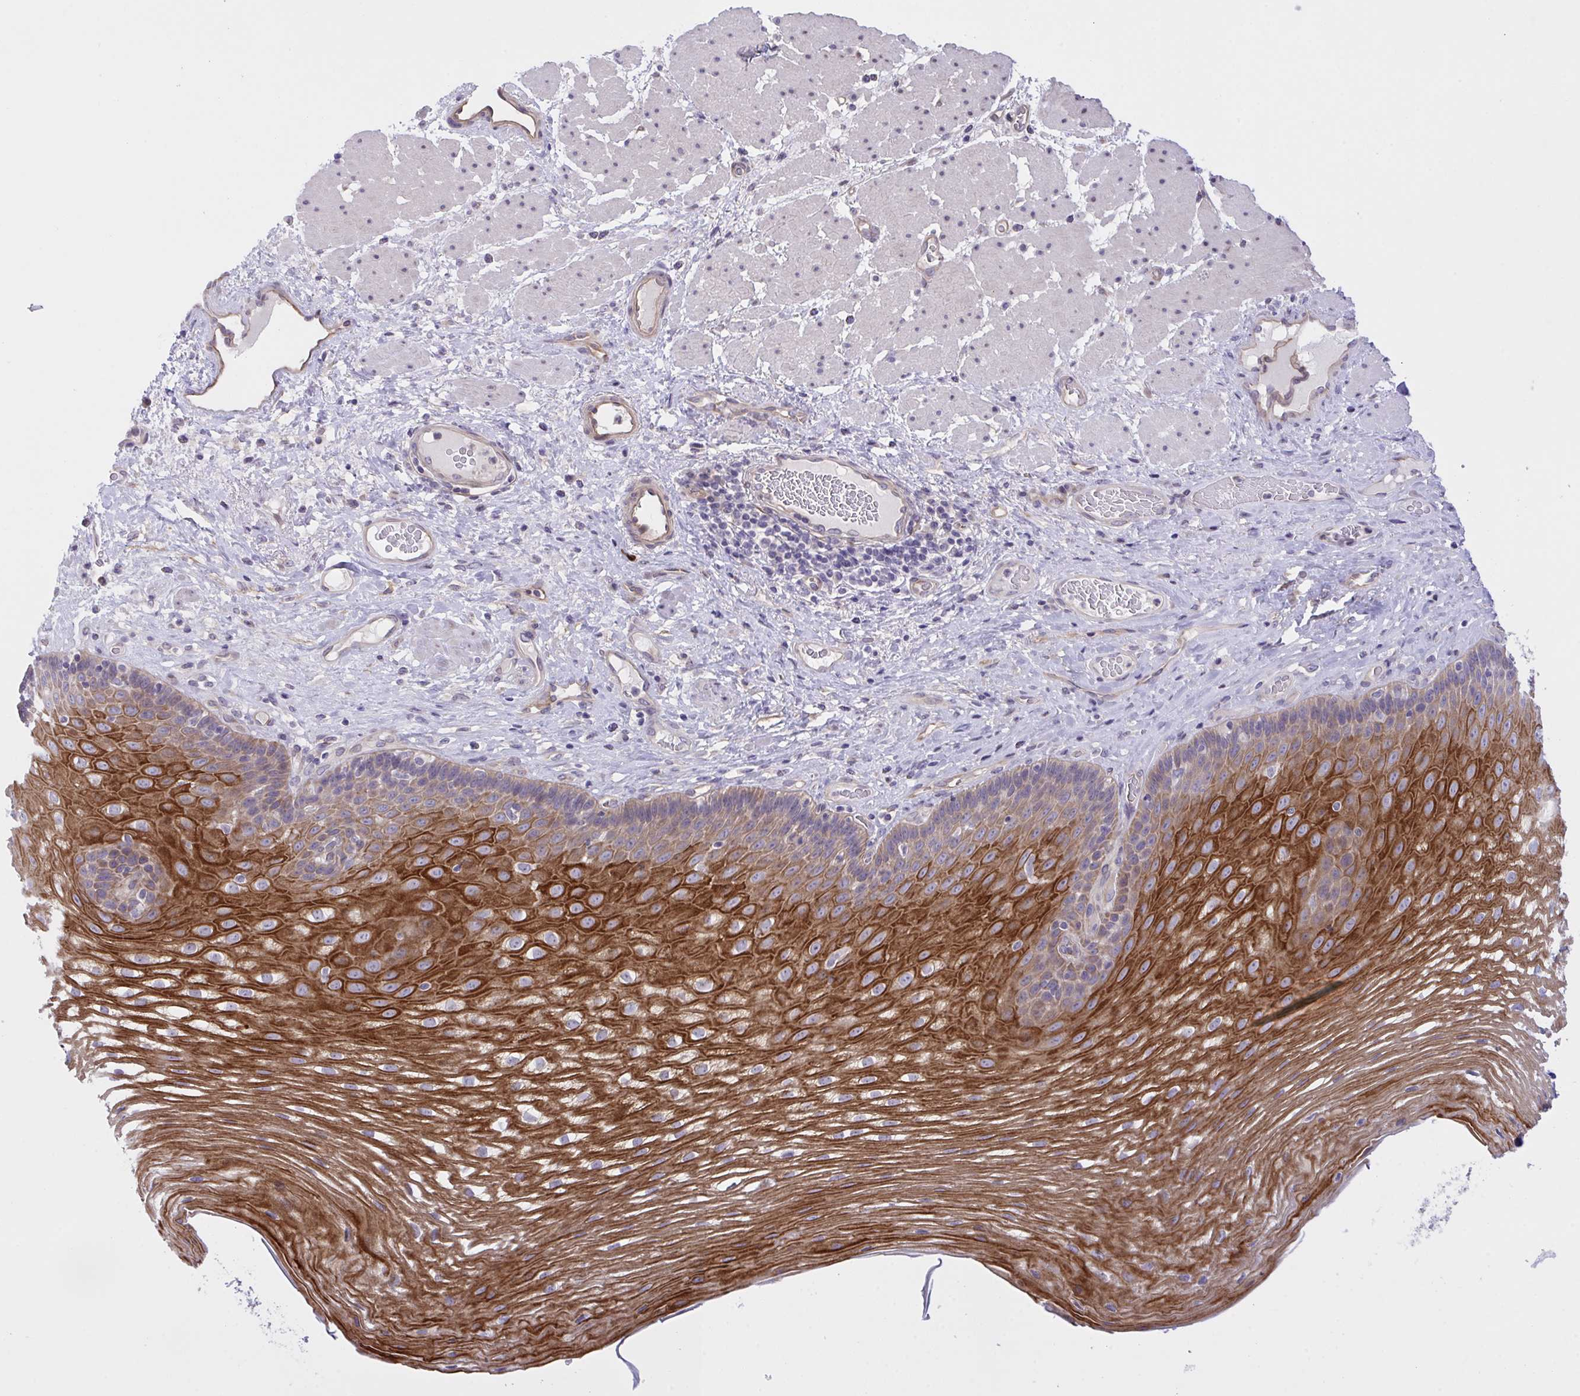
{"staining": {"intensity": "strong", "quantity": "<25%", "location": "cytoplasmic/membranous"}, "tissue": "esophagus", "cell_type": "Squamous epithelial cells", "image_type": "normal", "snomed": [{"axis": "morphology", "description": "Normal tissue, NOS"}, {"axis": "topography", "description": "Esophagus"}], "caption": "A medium amount of strong cytoplasmic/membranous positivity is present in approximately <25% of squamous epithelial cells in benign esophagus.", "gene": "RHOXF1", "patient": {"sex": "male", "age": 62}}